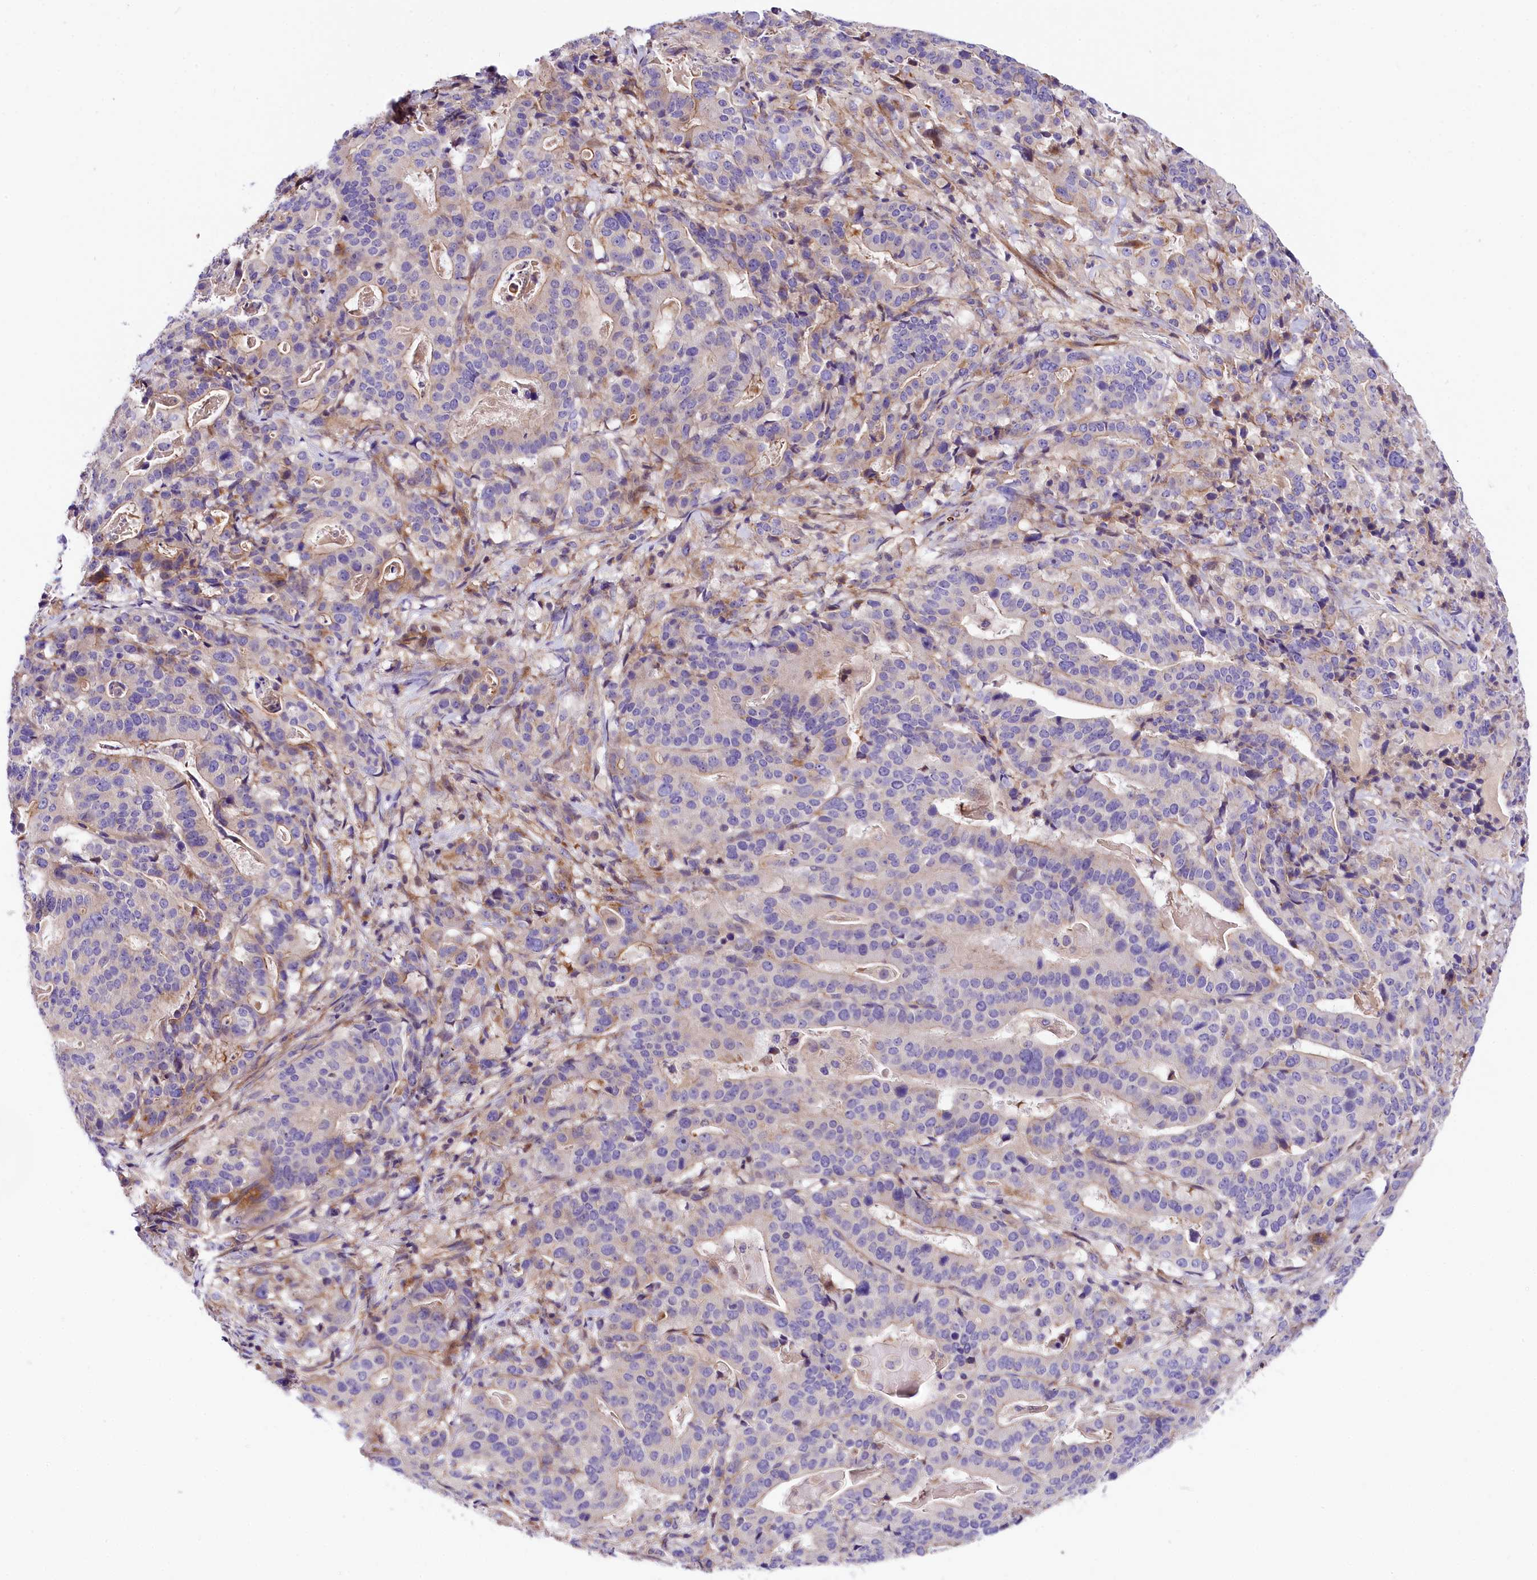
{"staining": {"intensity": "weak", "quantity": "<25%", "location": "cytoplasmic/membranous"}, "tissue": "stomach cancer", "cell_type": "Tumor cells", "image_type": "cancer", "snomed": [{"axis": "morphology", "description": "Adenocarcinoma, NOS"}, {"axis": "topography", "description": "Stomach"}], "caption": "A high-resolution micrograph shows immunohistochemistry staining of adenocarcinoma (stomach), which demonstrates no significant expression in tumor cells.", "gene": "ARMC6", "patient": {"sex": "male", "age": 48}}